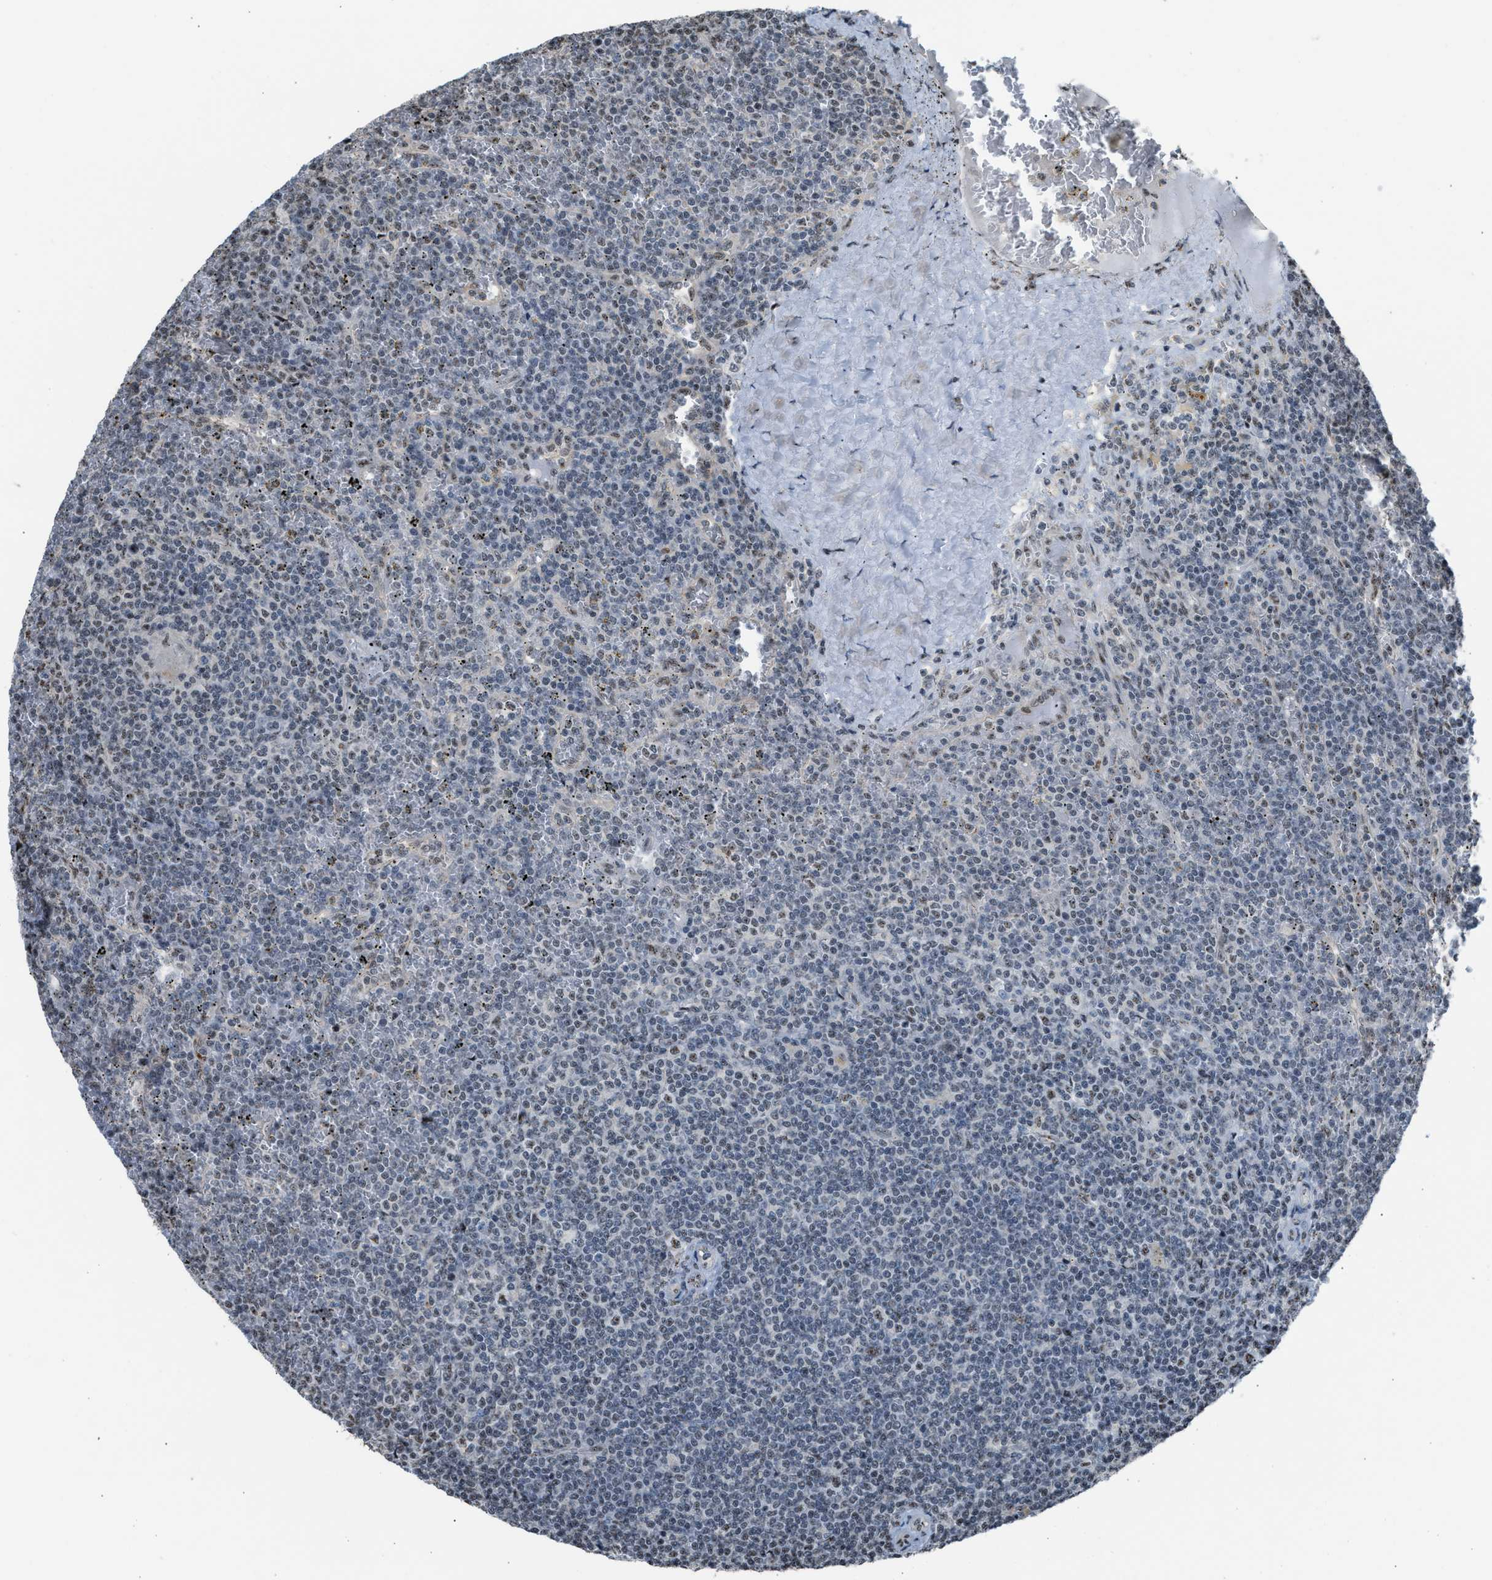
{"staining": {"intensity": "weak", "quantity": "<25%", "location": "nuclear"}, "tissue": "lymphoma", "cell_type": "Tumor cells", "image_type": "cancer", "snomed": [{"axis": "morphology", "description": "Malignant lymphoma, non-Hodgkin's type, Low grade"}, {"axis": "topography", "description": "Spleen"}], "caption": "A high-resolution micrograph shows immunohistochemistry staining of malignant lymphoma, non-Hodgkin's type (low-grade), which demonstrates no significant staining in tumor cells. (DAB IHC, high magnification).", "gene": "CENPP", "patient": {"sex": "female", "age": 19}}